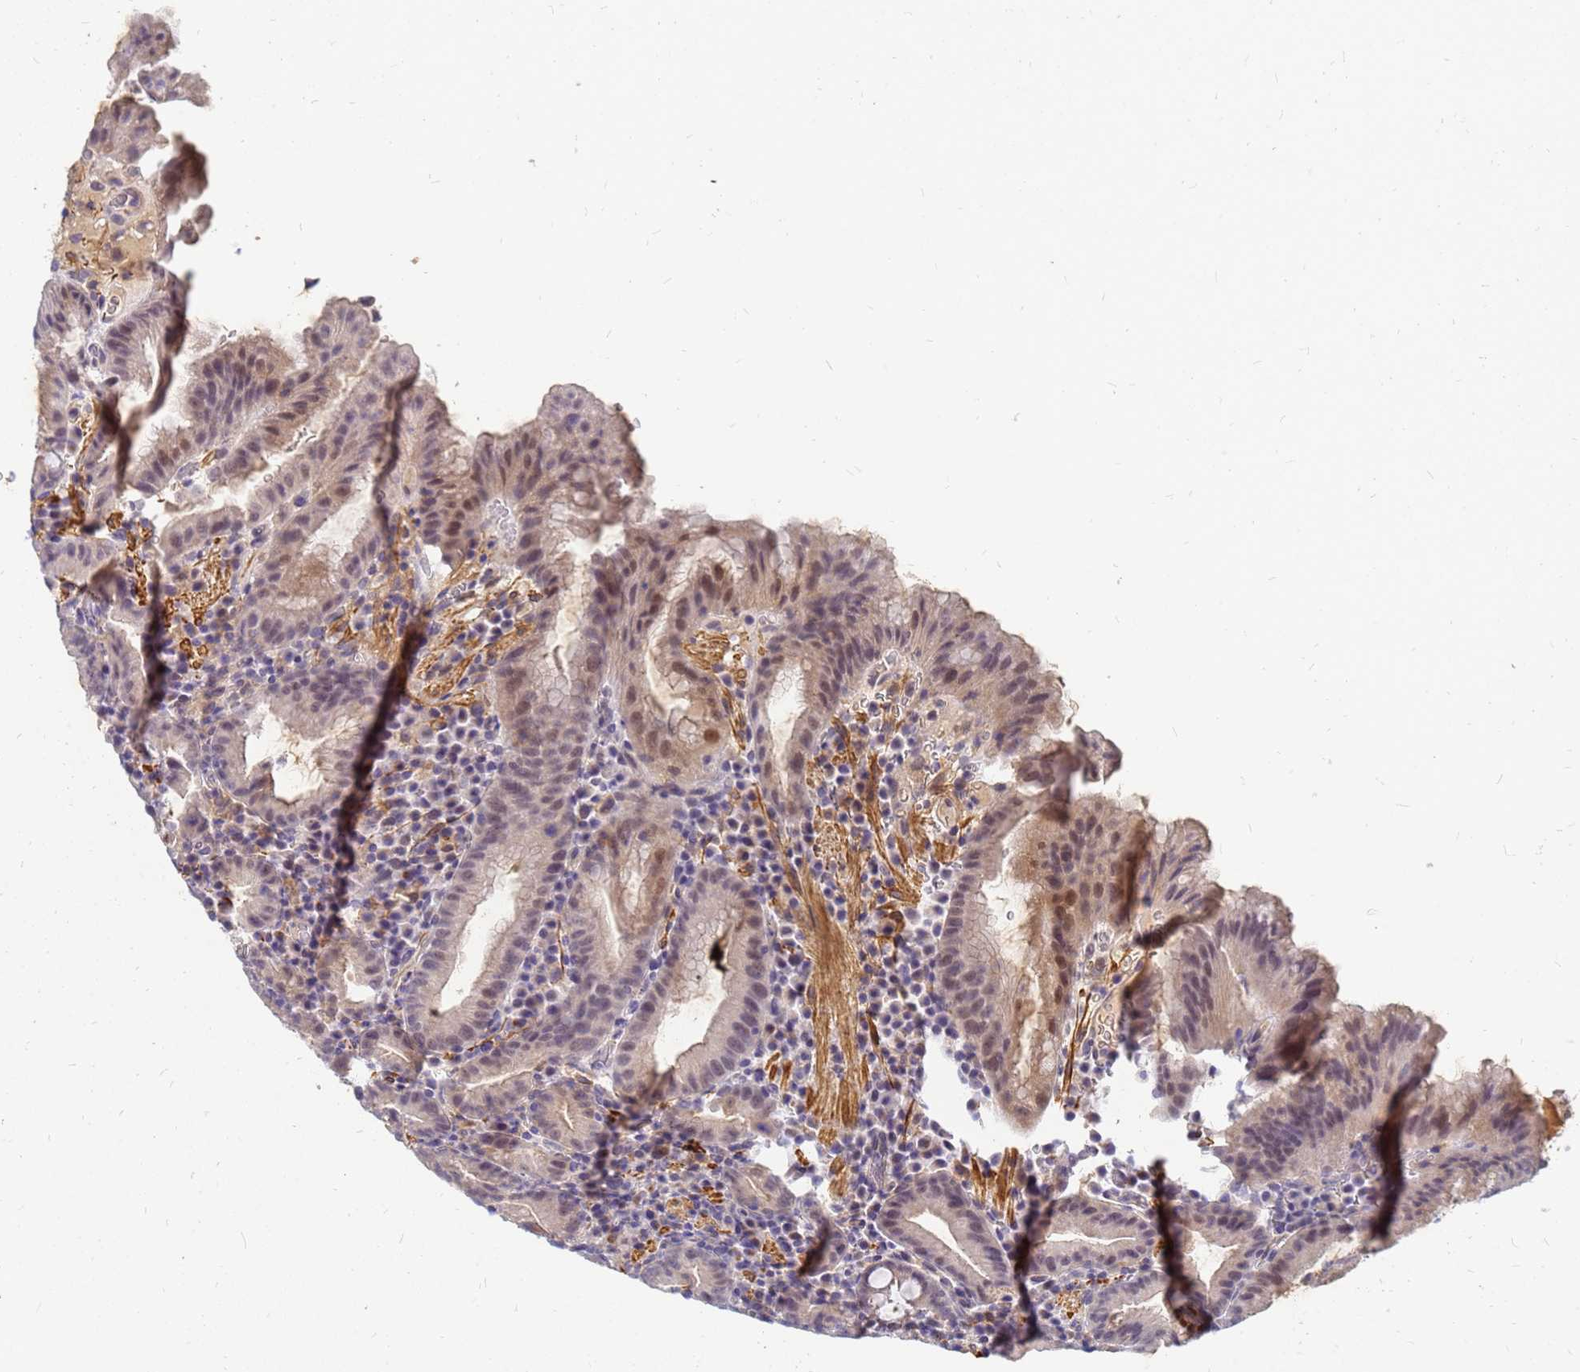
{"staining": {"intensity": "weak", "quantity": "25%-75%", "location": "nuclear"}, "tissue": "stomach", "cell_type": "Glandular cells", "image_type": "normal", "snomed": [{"axis": "morphology", "description": "Normal tissue, NOS"}, {"axis": "morphology", "description": "Inflammation, NOS"}, {"axis": "topography", "description": "Stomach"}], "caption": "A low amount of weak nuclear staining is seen in about 25%-75% of glandular cells in unremarkable stomach.", "gene": "SRGAP3", "patient": {"sex": "male", "age": 79}}